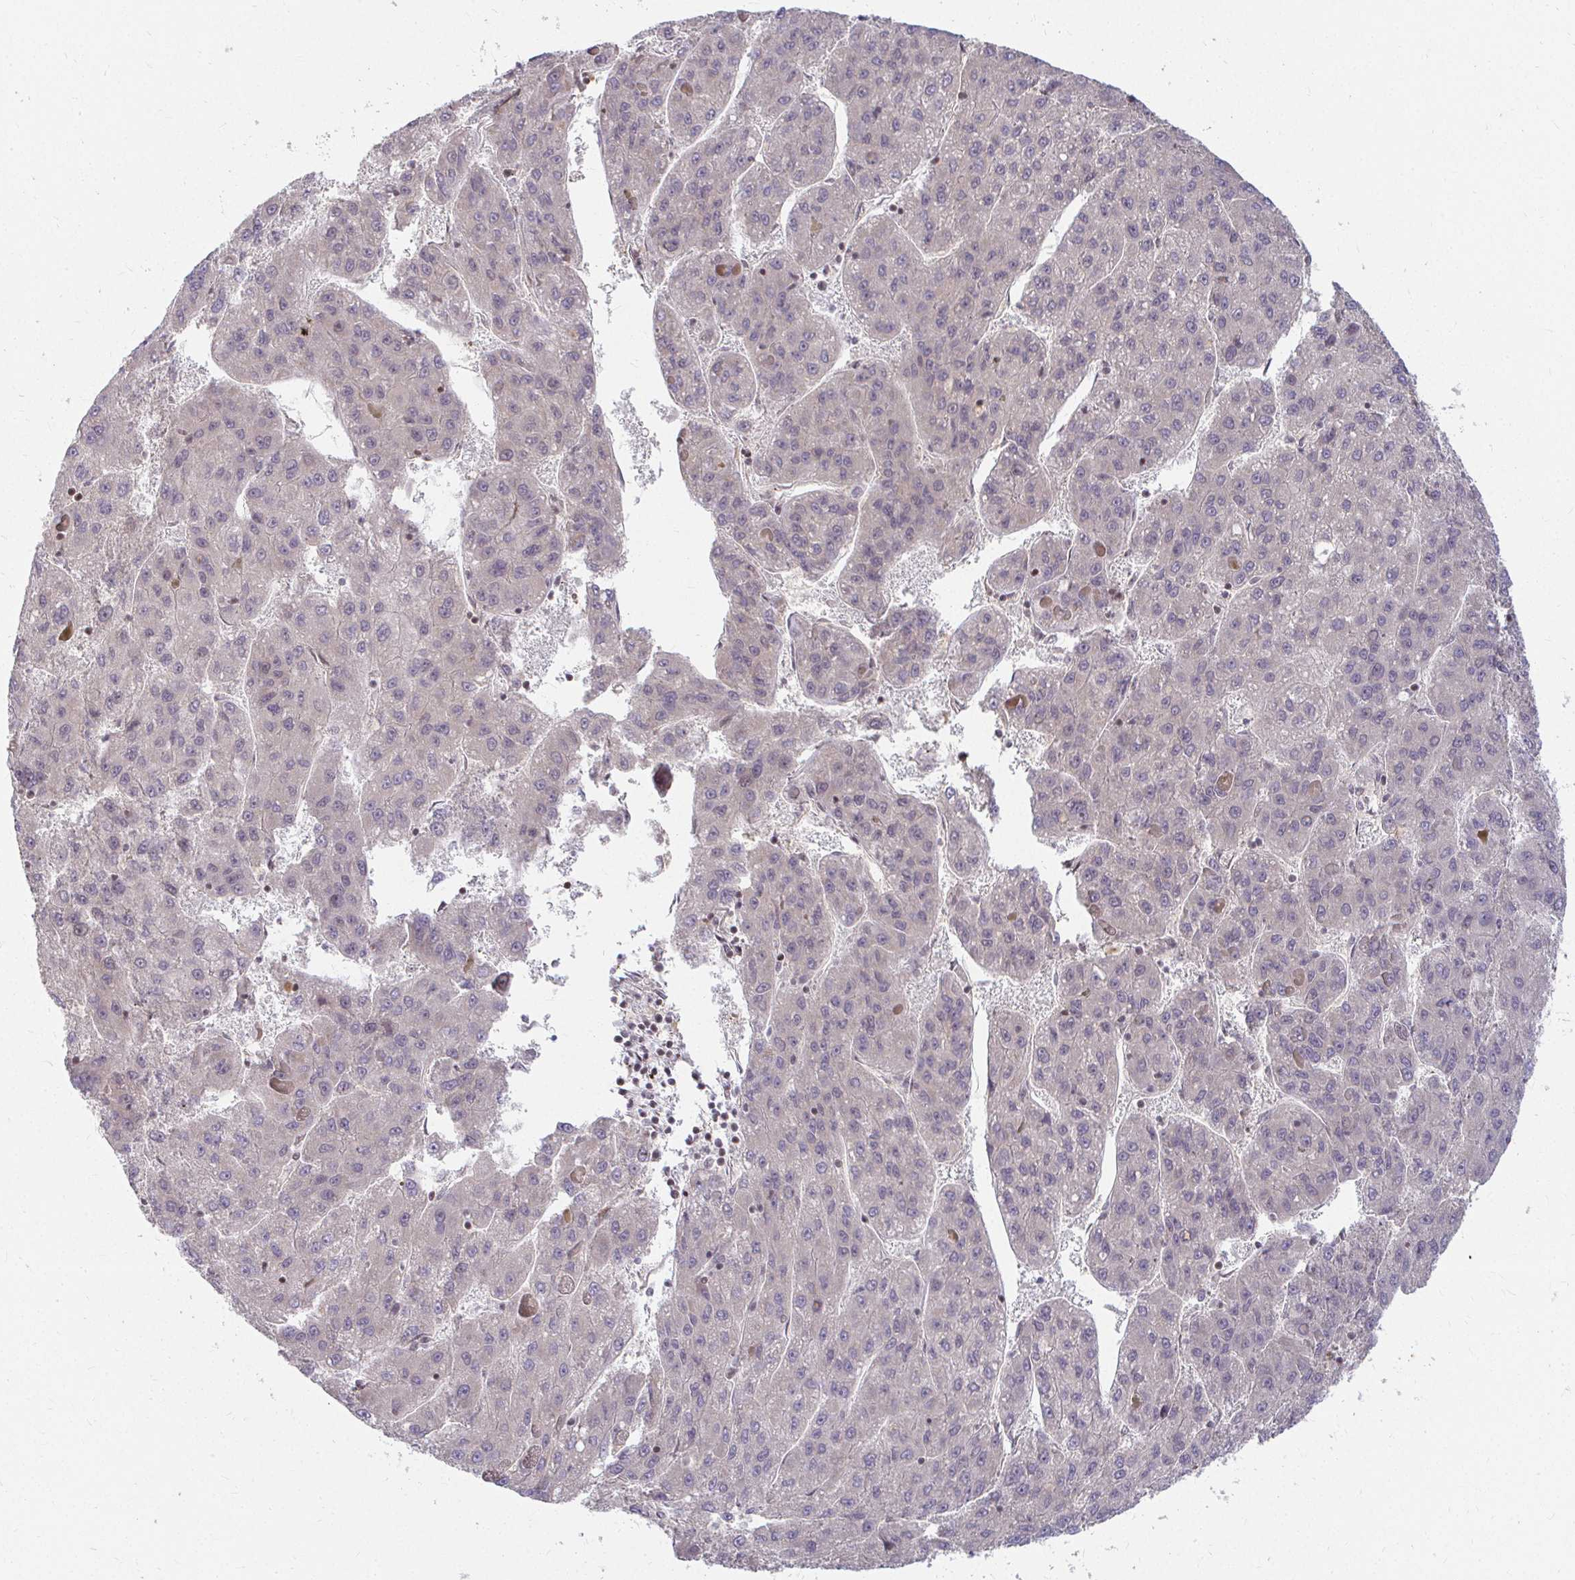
{"staining": {"intensity": "negative", "quantity": "none", "location": "none"}, "tissue": "liver cancer", "cell_type": "Tumor cells", "image_type": "cancer", "snomed": [{"axis": "morphology", "description": "Carcinoma, Hepatocellular, NOS"}, {"axis": "topography", "description": "Liver"}], "caption": "This is an IHC photomicrograph of liver cancer (hepatocellular carcinoma). There is no expression in tumor cells.", "gene": "ANK3", "patient": {"sex": "female", "age": 82}}